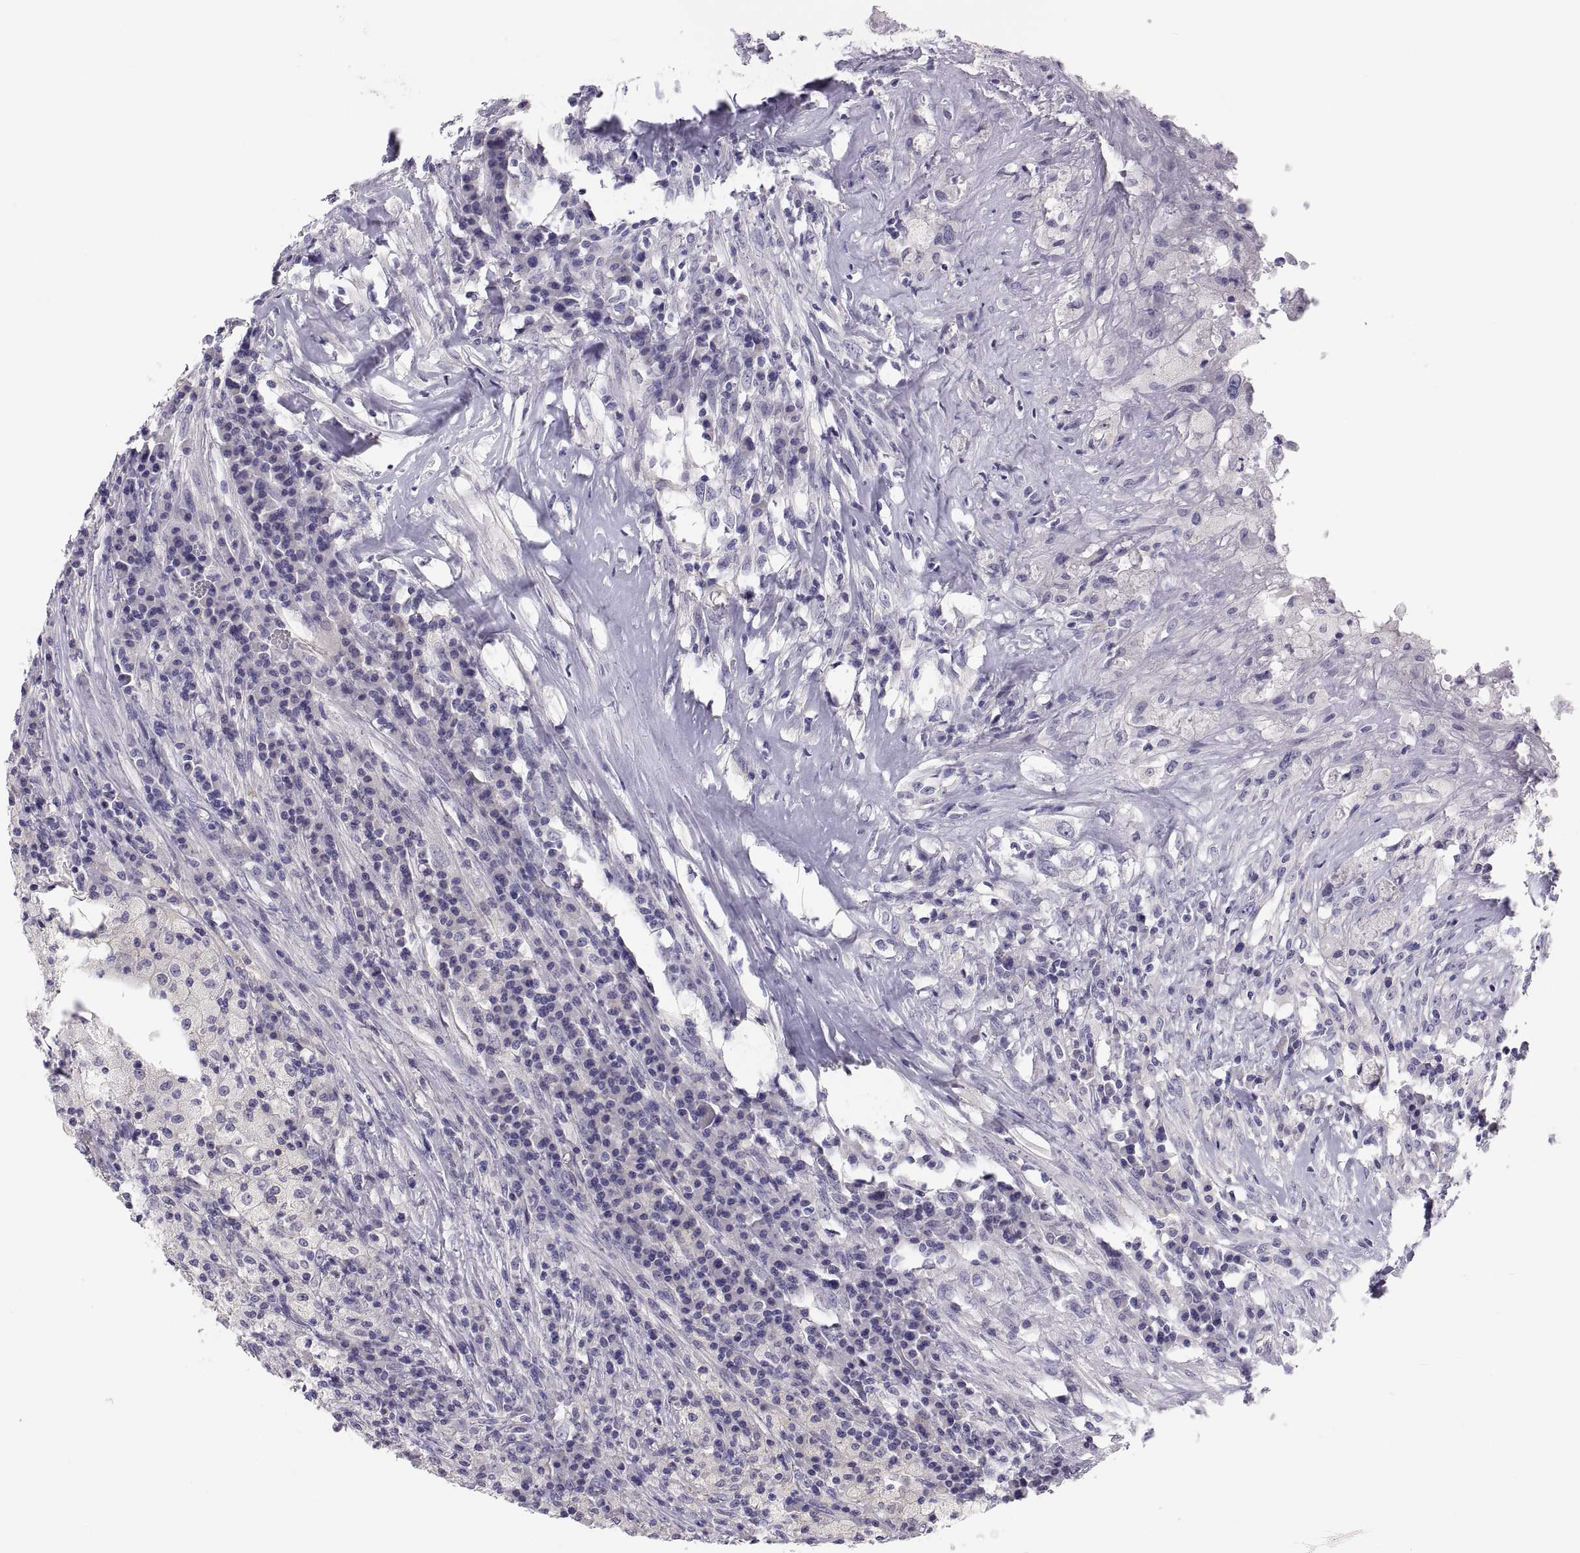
{"staining": {"intensity": "negative", "quantity": "none", "location": "none"}, "tissue": "testis cancer", "cell_type": "Tumor cells", "image_type": "cancer", "snomed": [{"axis": "morphology", "description": "Necrosis, NOS"}, {"axis": "morphology", "description": "Carcinoma, Embryonal, NOS"}, {"axis": "topography", "description": "Testis"}], "caption": "The histopathology image exhibits no significant staining in tumor cells of testis embryonal carcinoma.", "gene": "STRC", "patient": {"sex": "male", "age": 19}}